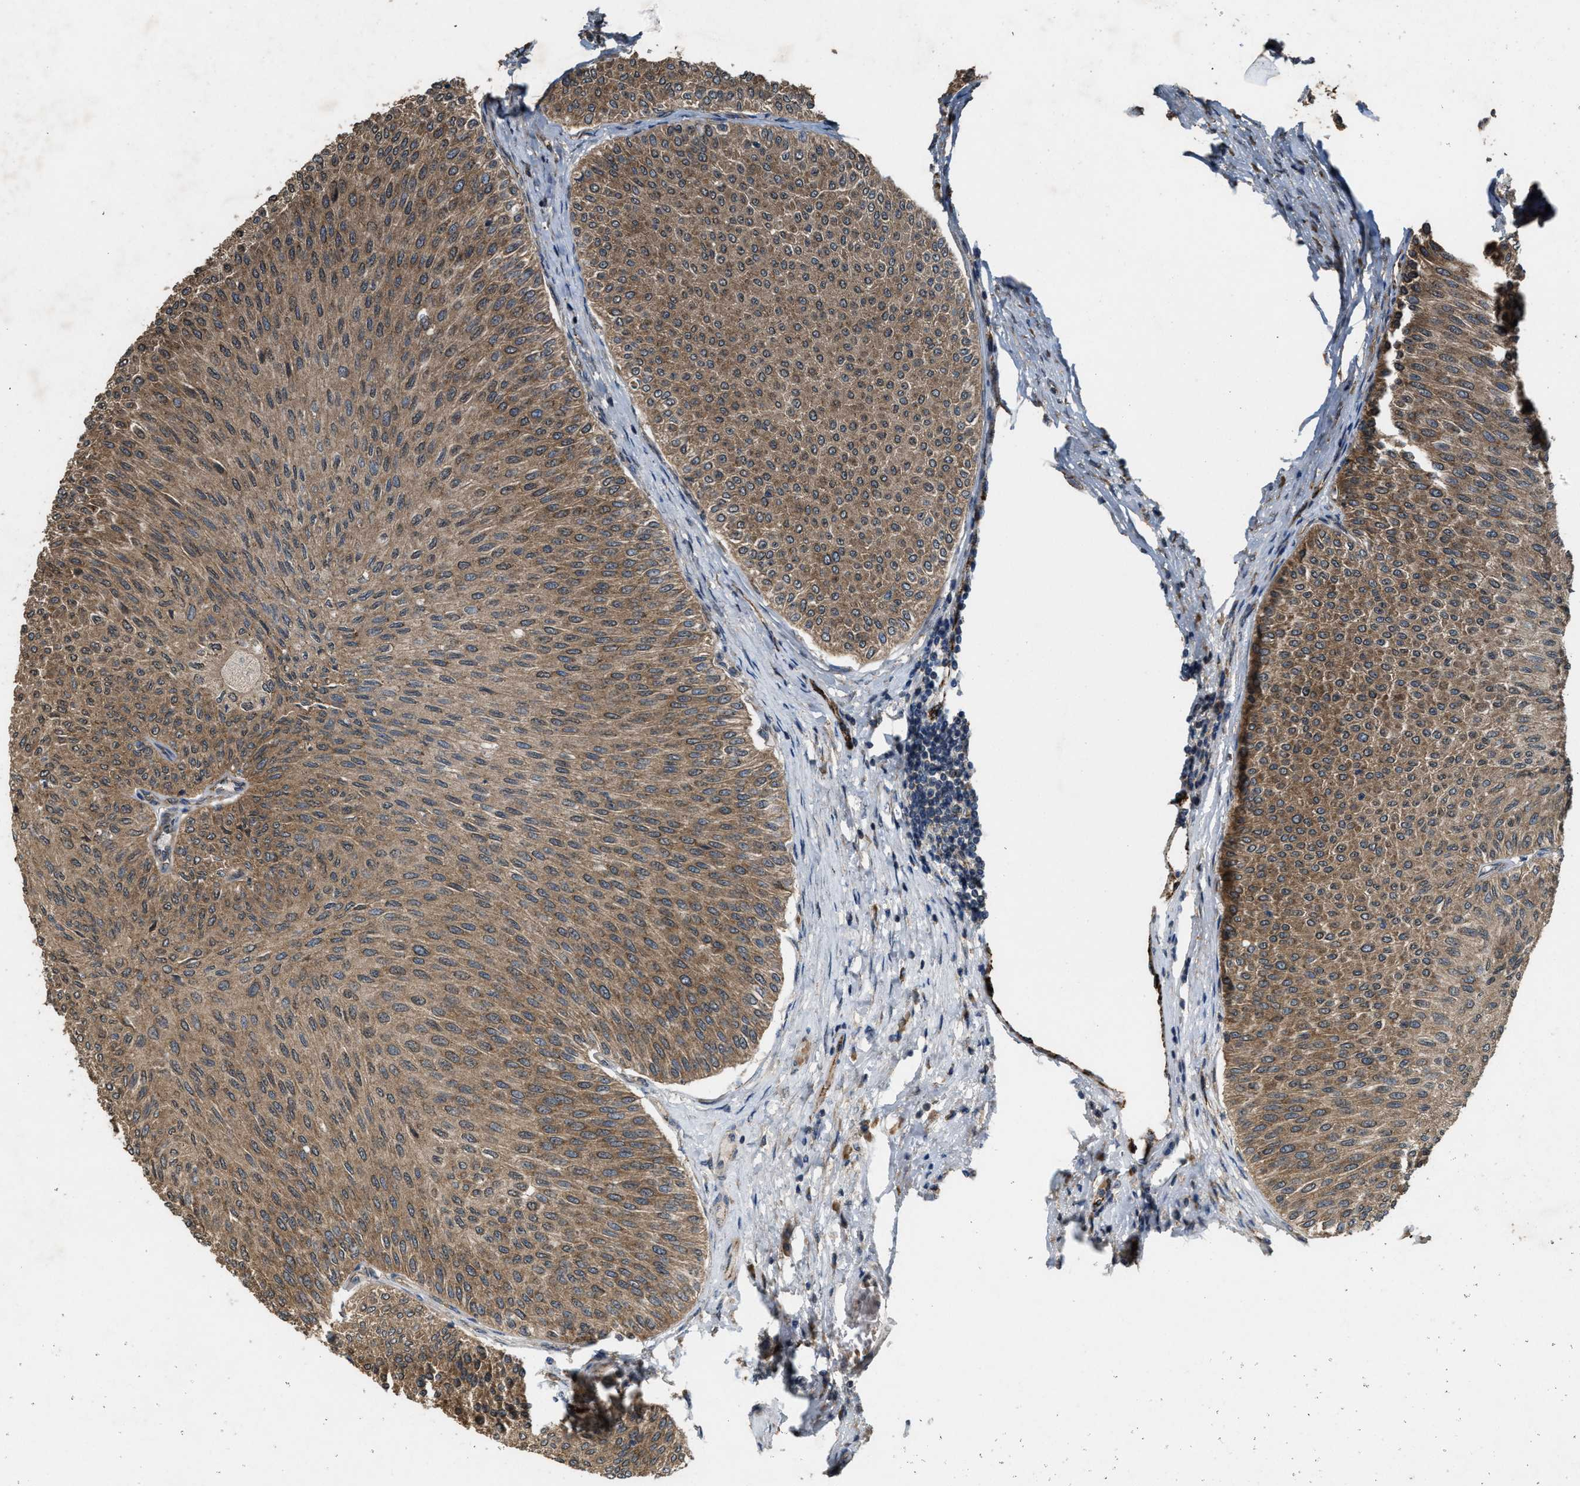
{"staining": {"intensity": "moderate", "quantity": ">75%", "location": "cytoplasmic/membranous"}, "tissue": "urothelial cancer", "cell_type": "Tumor cells", "image_type": "cancer", "snomed": [{"axis": "morphology", "description": "Urothelial carcinoma, Low grade"}, {"axis": "topography", "description": "Urinary bladder"}], "caption": "Moderate cytoplasmic/membranous protein expression is seen in about >75% of tumor cells in low-grade urothelial carcinoma.", "gene": "ARHGEF5", "patient": {"sex": "male", "age": 78}}